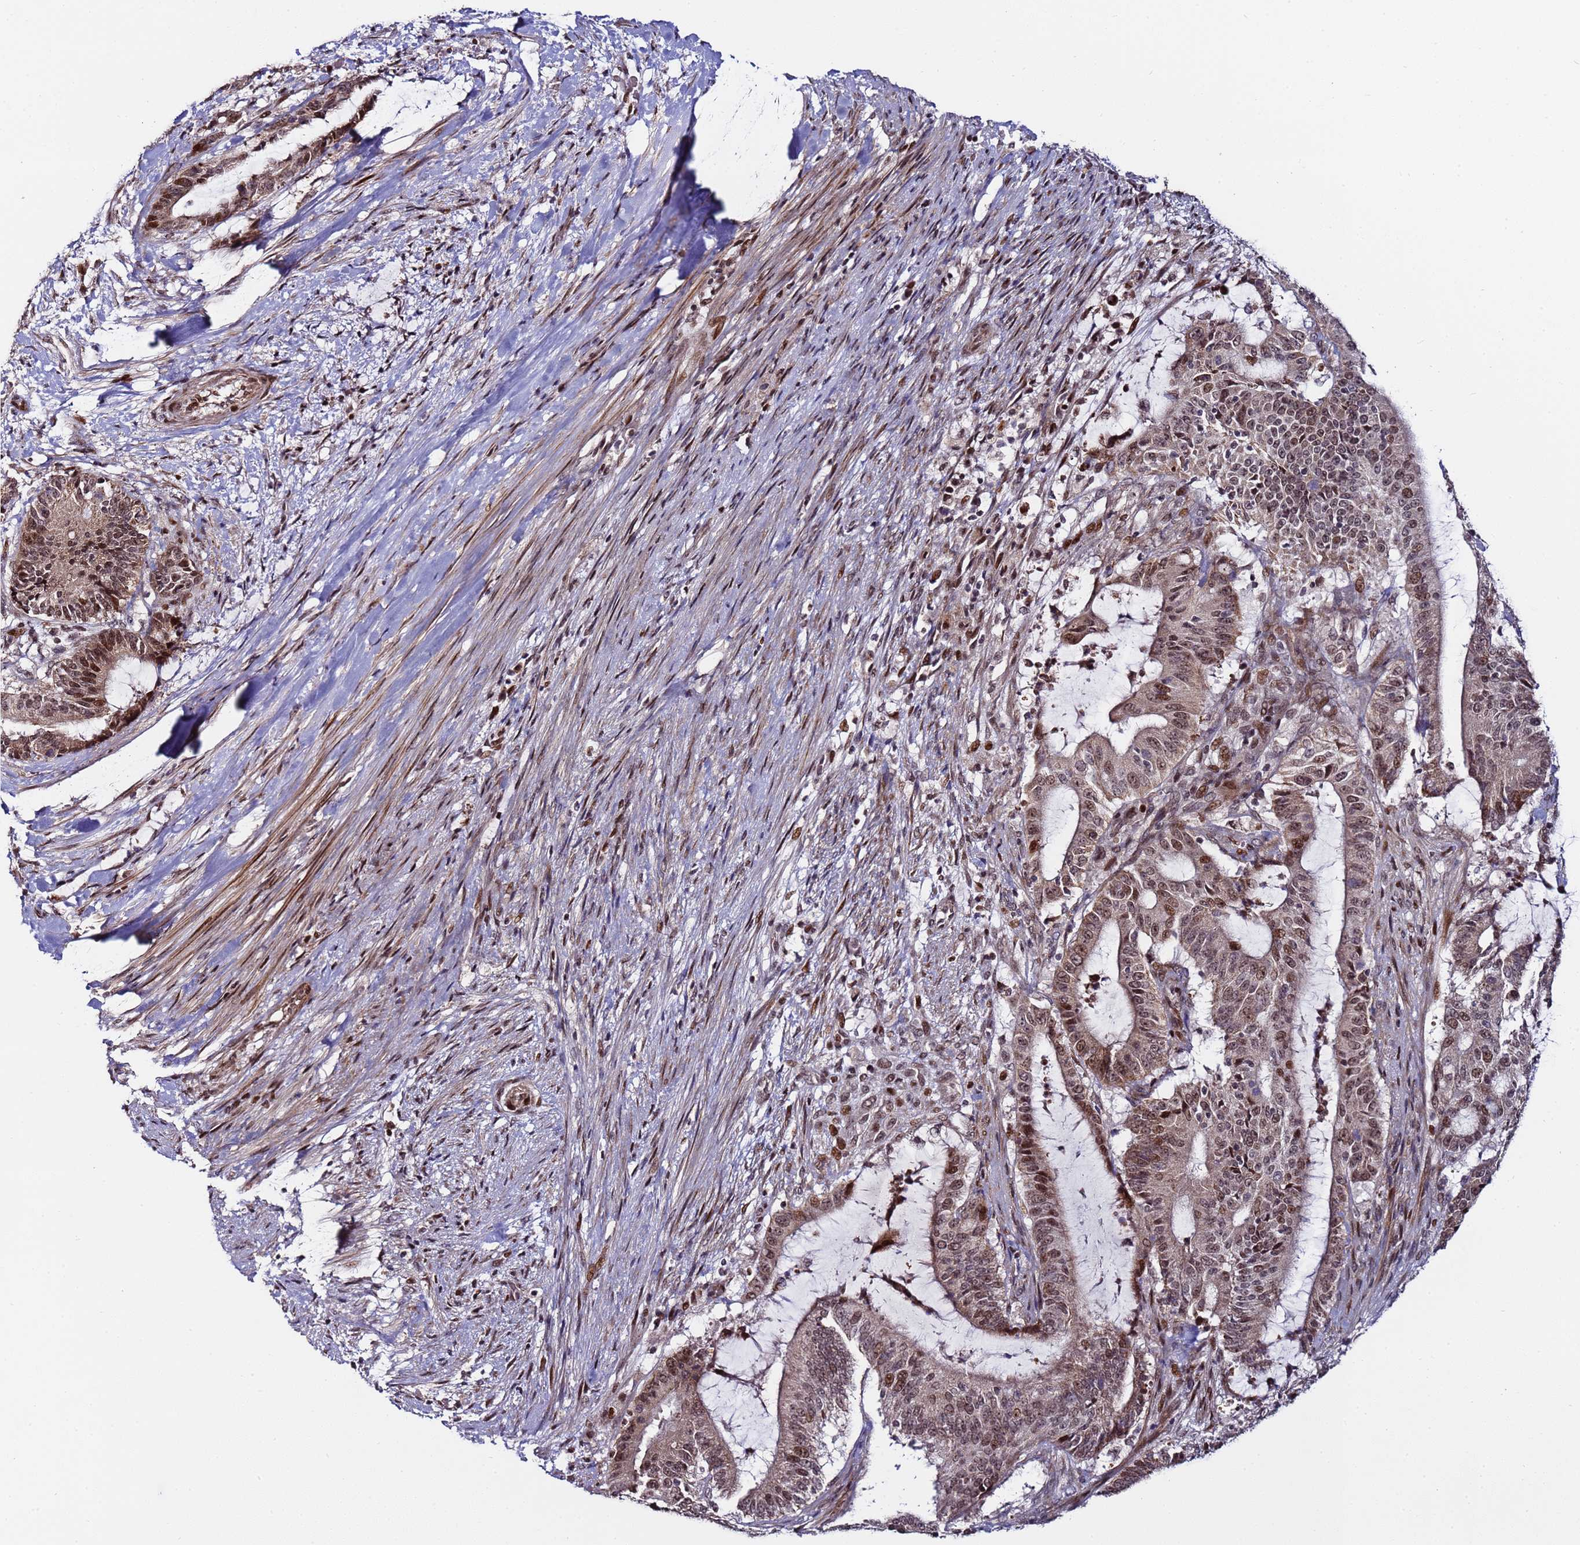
{"staining": {"intensity": "moderate", "quantity": ">75%", "location": "cytoplasmic/membranous,nuclear"}, "tissue": "liver cancer", "cell_type": "Tumor cells", "image_type": "cancer", "snomed": [{"axis": "morphology", "description": "Normal tissue, NOS"}, {"axis": "morphology", "description": "Cholangiocarcinoma"}, {"axis": "topography", "description": "Liver"}, {"axis": "topography", "description": "Peripheral nerve tissue"}], "caption": "Liver cancer stained for a protein exhibits moderate cytoplasmic/membranous and nuclear positivity in tumor cells.", "gene": "PPM1H", "patient": {"sex": "female", "age": 73}}